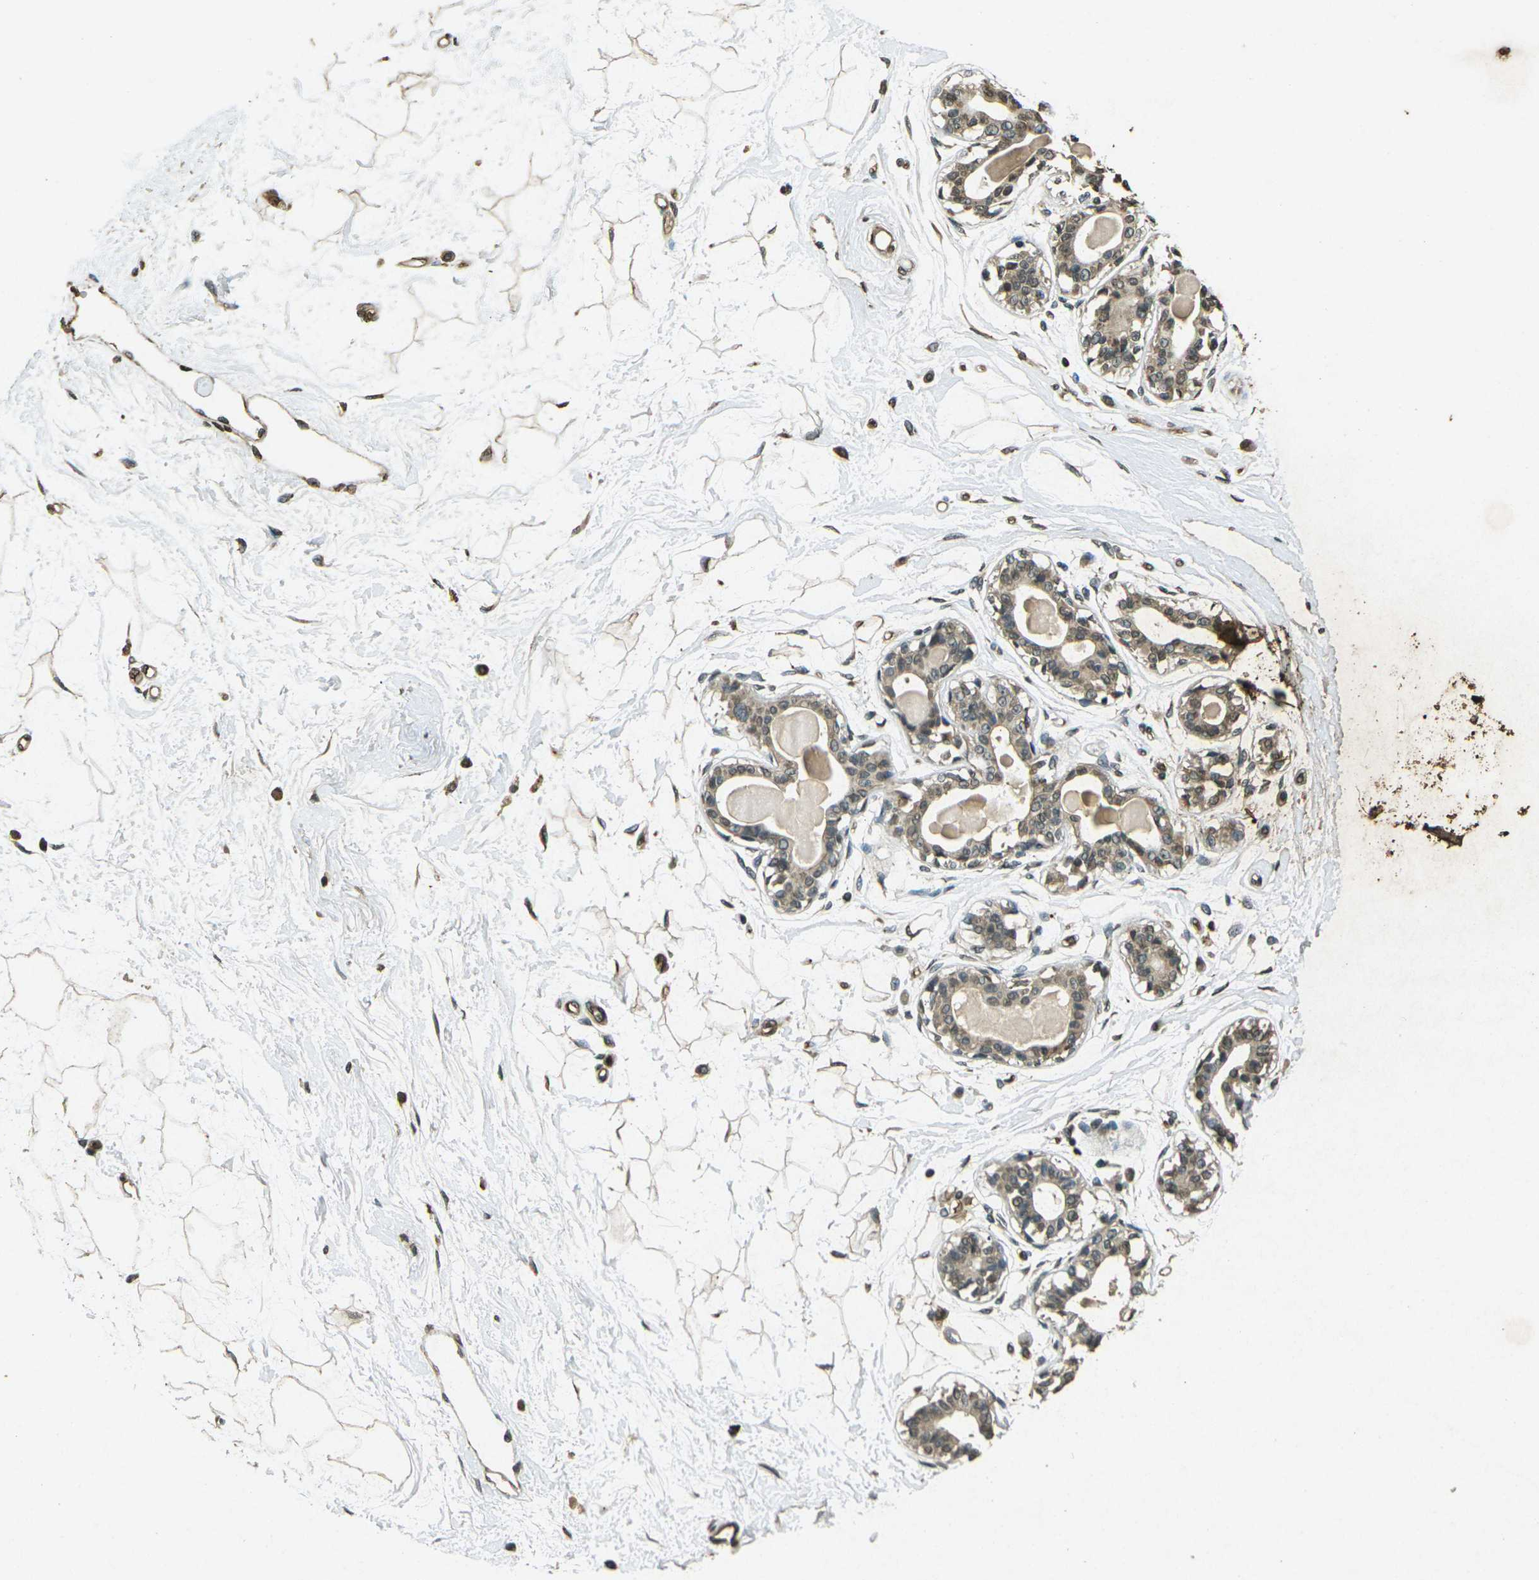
{"staining": {"intensity": "moderate", "quantity": ">75%", "location": "cytoplasmic/membranous"}, "tissue": "breast", "cell_type": "Adipocytes", "image_type": "normal", "snomed": [{"axis": "morphology", "description": "Normal tissue, NOS"}, {"axis": "topography", "description": "Breast"}], "caption": "A medium amount of moderate cytoplasmic/membranous expression is present in approximately >75% of adipocytes in benign breast.", "gene": "PDE2A", "patient": {"sex": "female", "age": 45}}